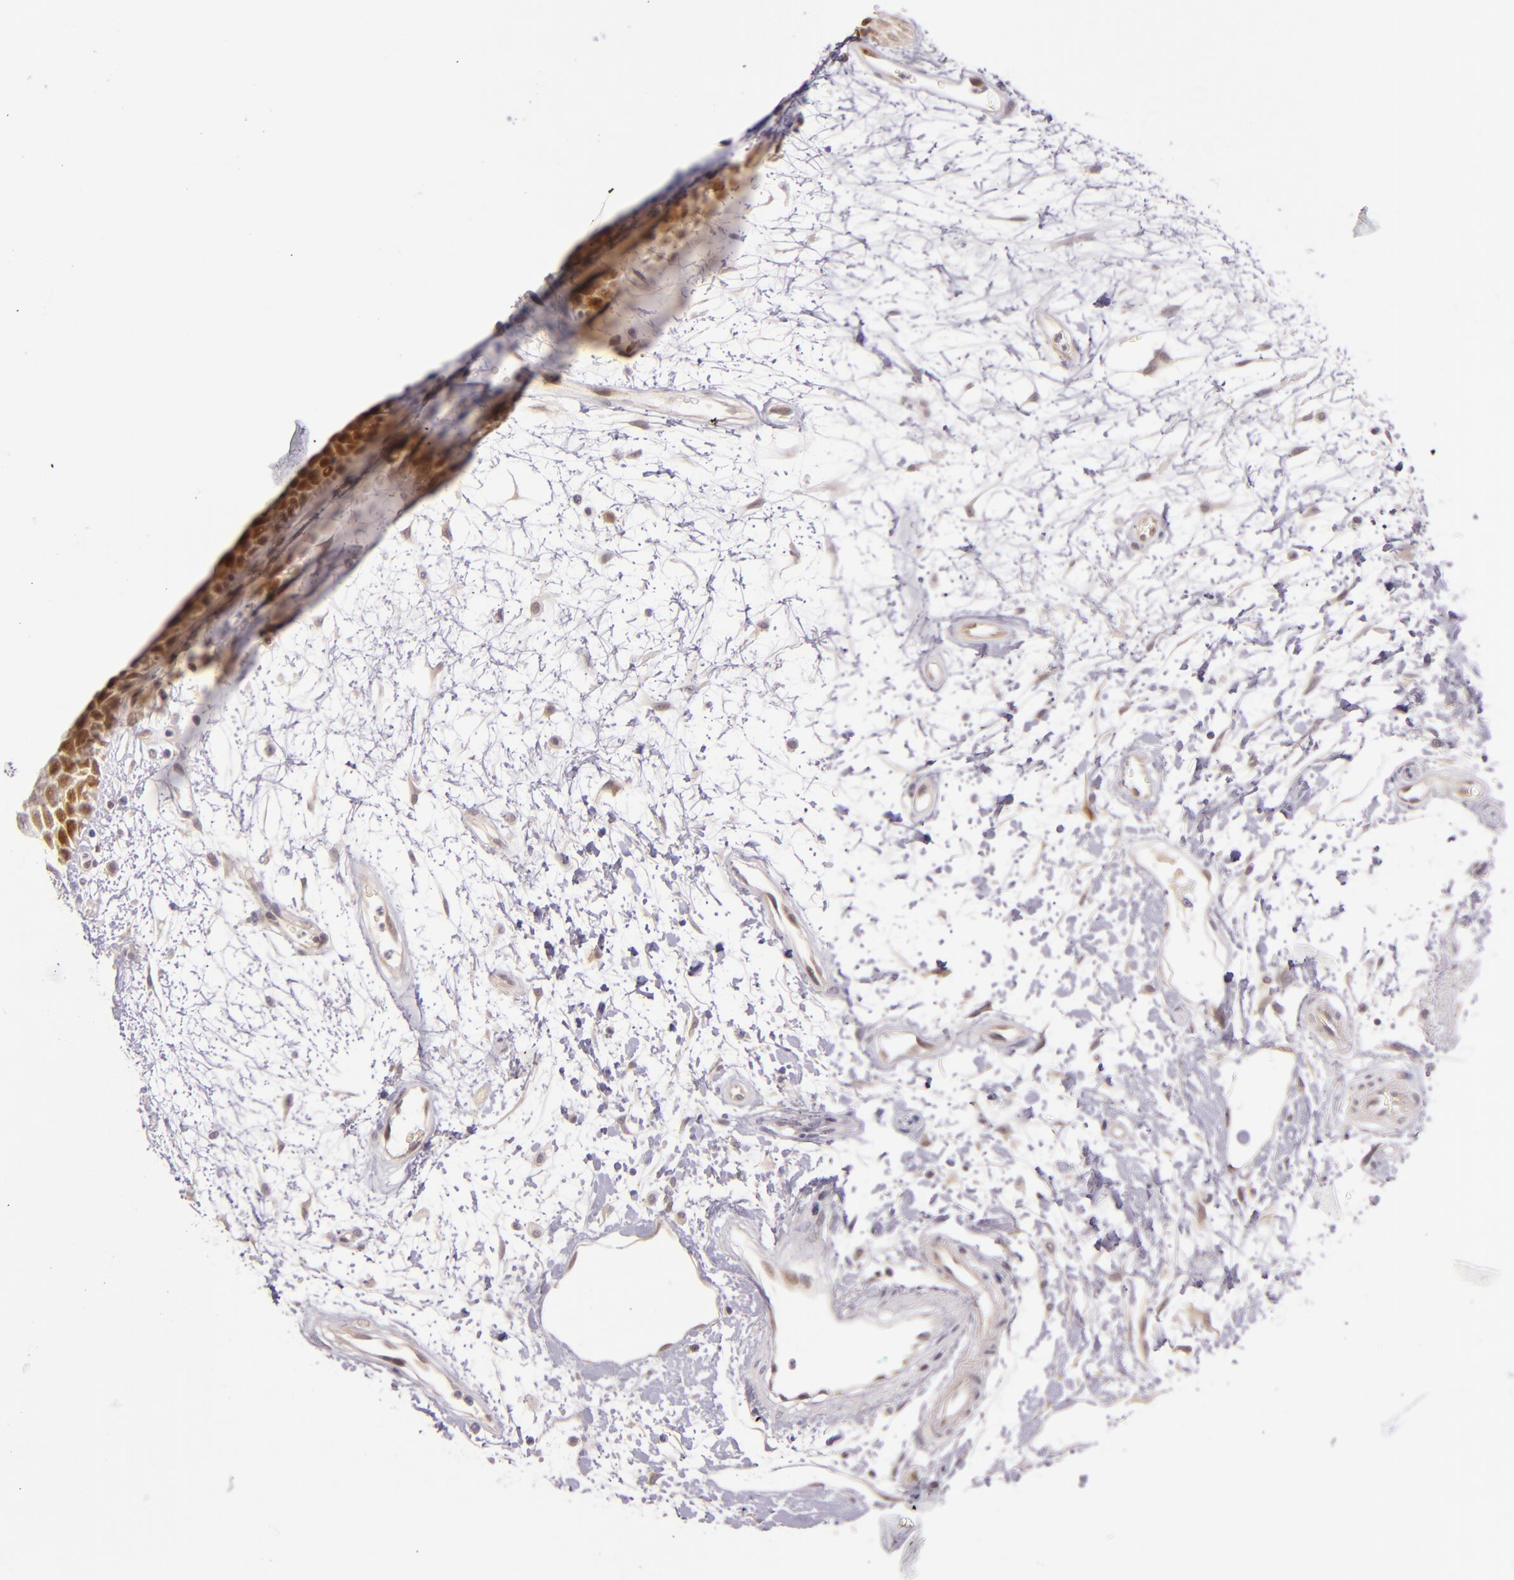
{"staining": {"intensity": "moderate", "quantity": "25%-75%", "location": "cytoplasmic/membranous,nuclear"}, "tissue": "oral mucosa", "cell_type": "Squamous epithelial cells", "image_type": "normal", "snomed": [{"axis": "morphology", "description": "Normal tissue, NOS"}, {"axis": "morphology", "description": "Squamous cell carcinoma, NOS"}, {"axis": "topography", "description": "Skeletal muscle"}, {"axis": "topography", "description": "Oral tissue"}, {"axis": "topography", "description": "Head-Neck"}], "caption": "Immunohistochemistry (IHC) of unremarkable oral mucosa exhibits medium levels of moderate cytoplasmic/membranous,nuclear expression in approximately 25%-75% of squamous epithelial cells. The protein of interest is shown in brown color, while the nuclei are stained blue.", "gene": "CSE1L", "patient": {"sex": "female", "age": 84}}